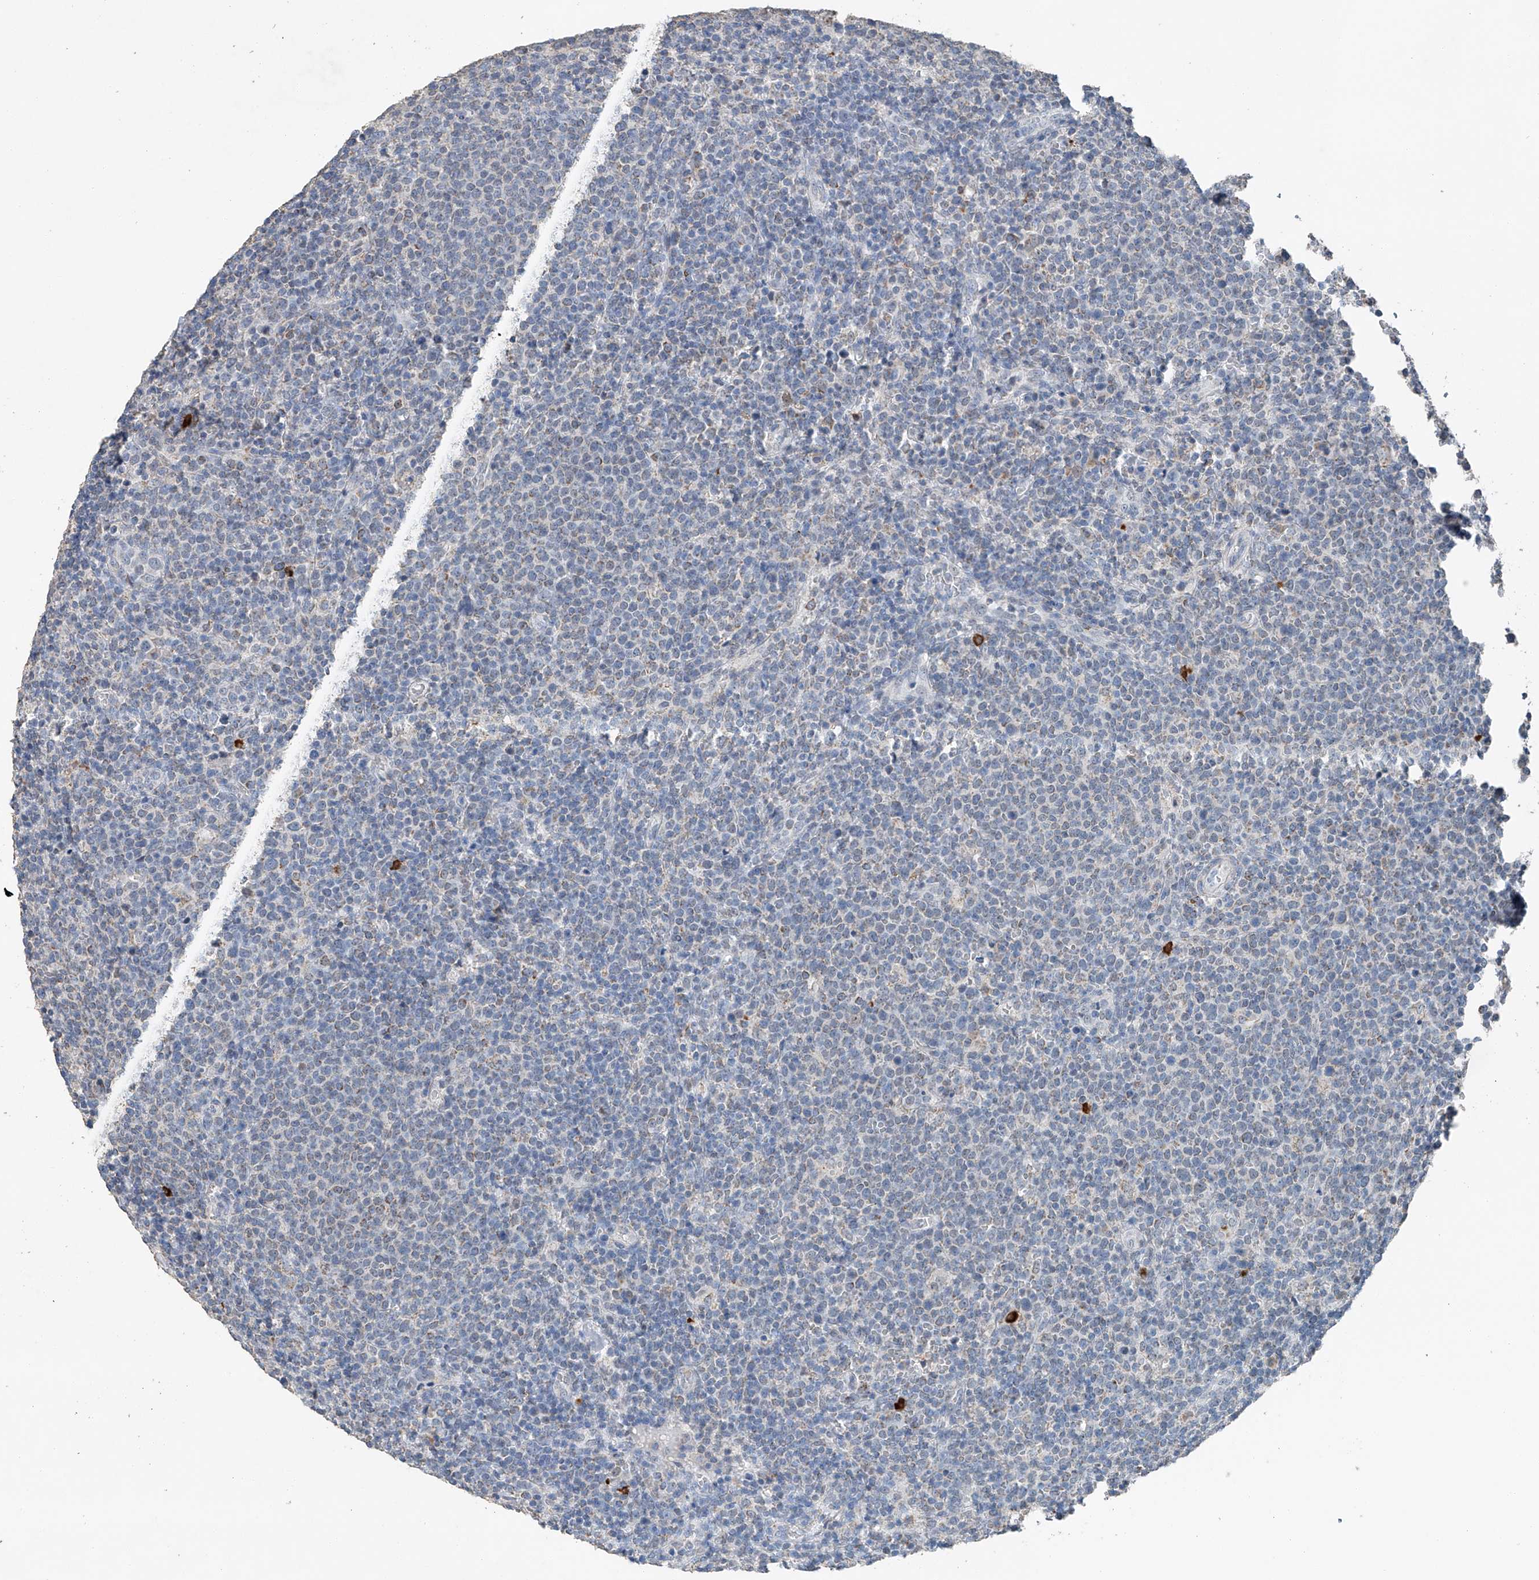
{"staining": {"intensity": "weak", "quantity": "25%-75%", "location": "cytoplasmic/membranous"}, "tissue": "lymphoma", "cell_type": "Tumor cells", "image_type": "cancer", "snomed": [{"axis": "morphology", "description": "Malignant lymphoma, non-Hodgkin's type, High grade"}, {"axis": "topography", "description": "Lymph node"}], "caption": "Protein expression analysis of human high-grade malignant lymphoma, non-Hodgkin's type reveals weak cytoplasmic/membranous staining in about 25%-75% of tumor cells.", "gene": "KLF15", "patient": {"sex": "male", "age": 61}}